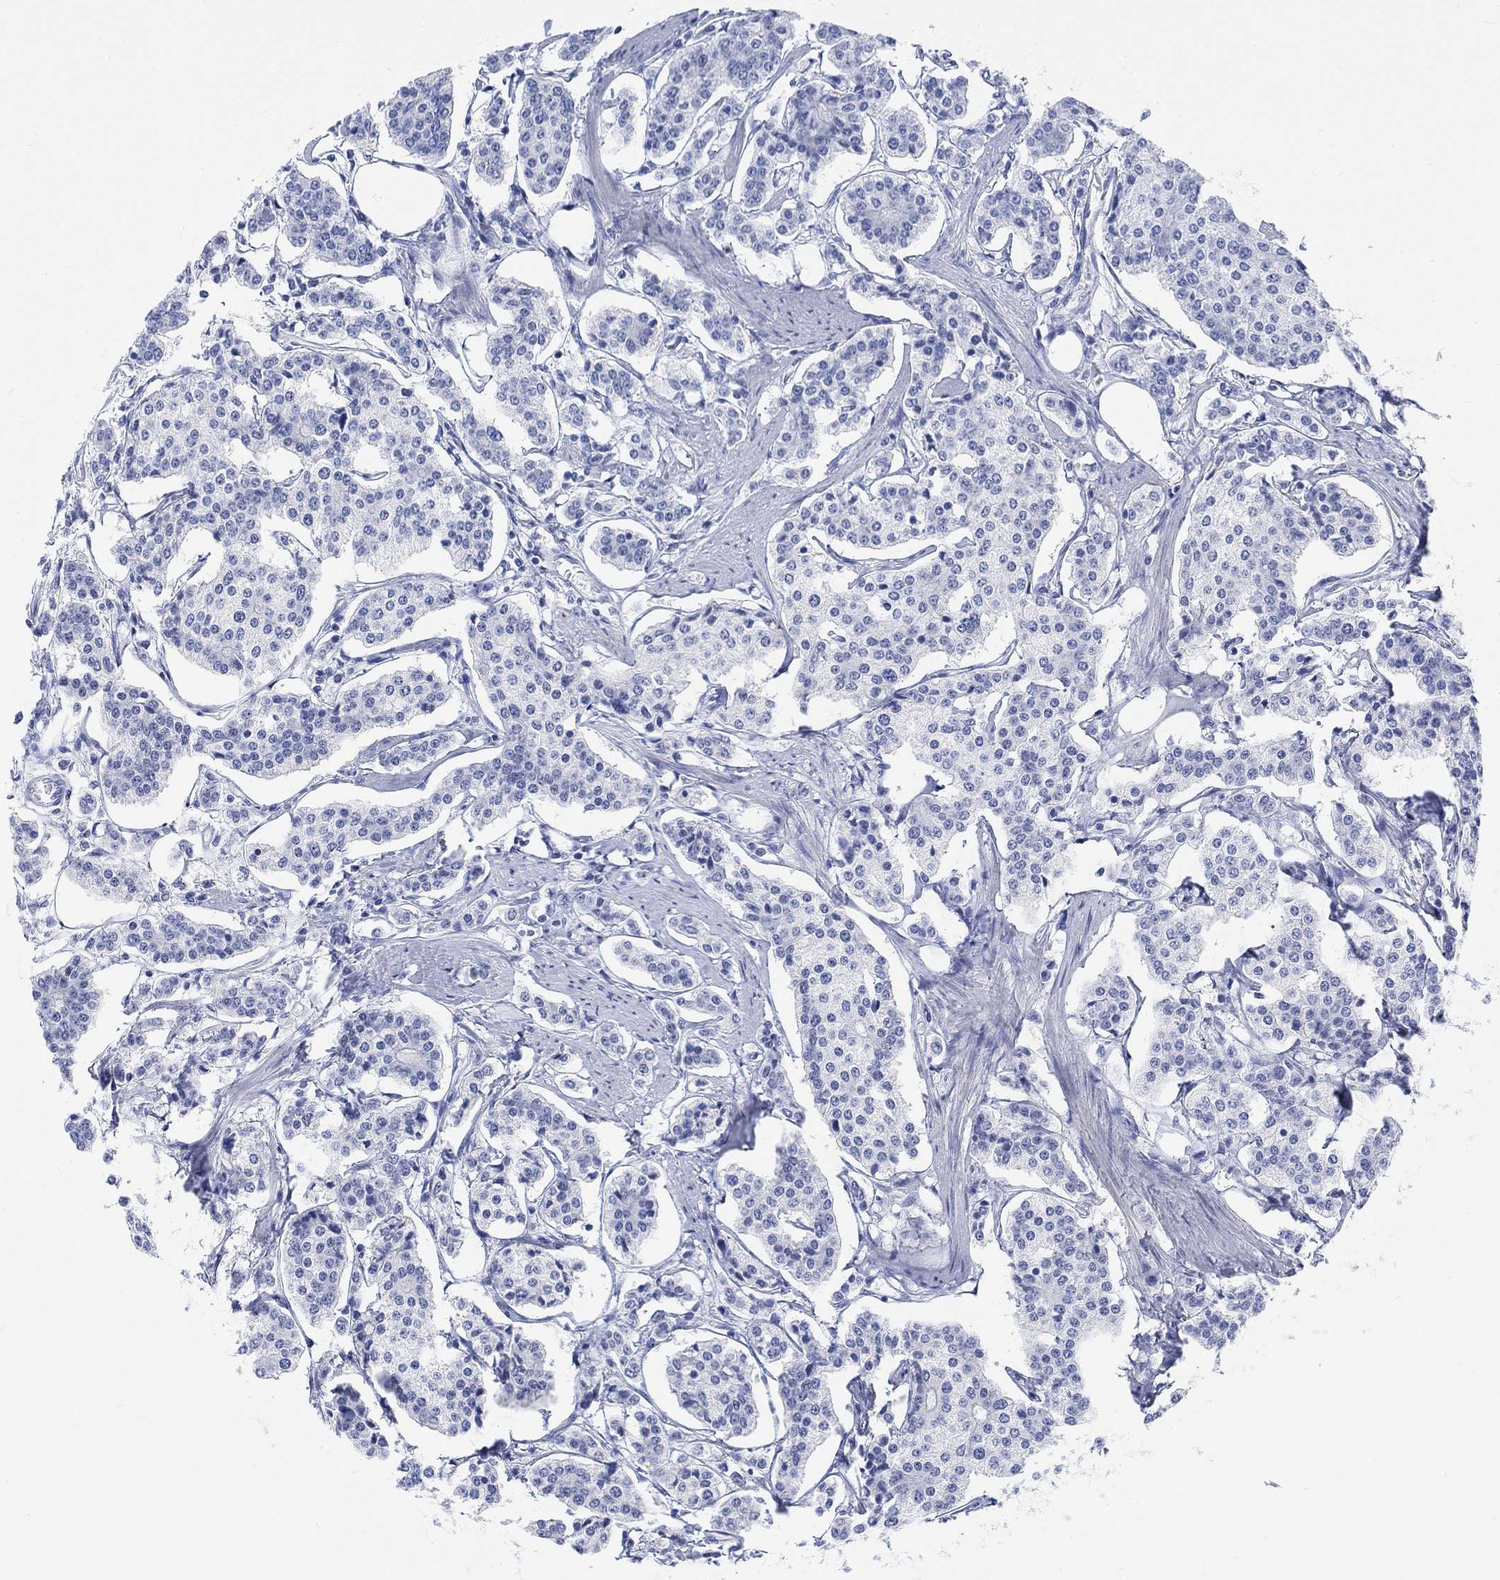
{"staining": {"intensity": "negative", "quantity": "none", "location": "none"}, "tissue": "carcinoid", "cell_type": "Tumor cells", "image_type": "cancer", "snomed": [{"axis": "morphology", "description": "Carcinoid, malignant, NOS"}, {"axis": "topography", "description": "Small intestine"}], "caption": "This is a image of IHC staining of carcinoid, which shows no positivity in tumor cells.", "gene": "XIRP2", "patient": {"sex": "female", "age": 65}}